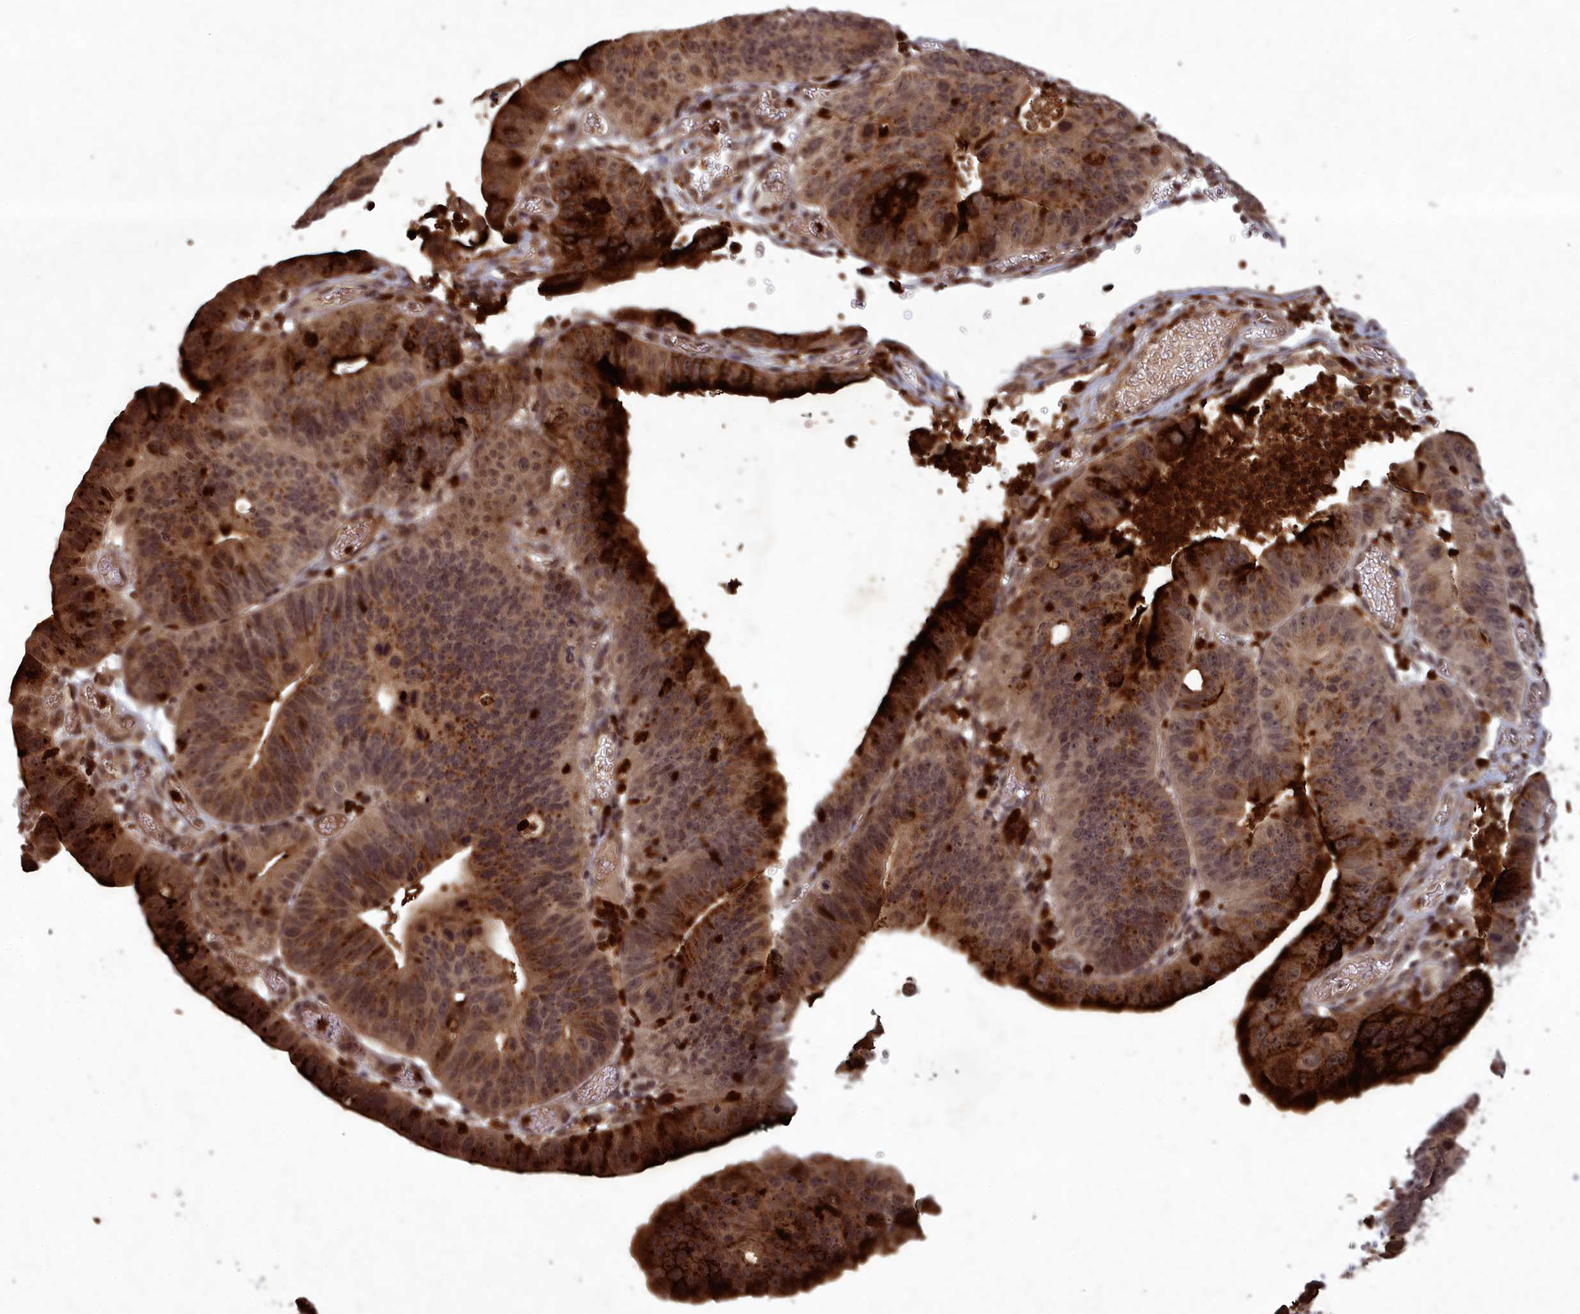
{"staining": {"intensity": "strong", "quantity": ">75%", "location": "cytoplasmic/membranous,nuclear"}, "tissue": "stomach cancer", "cell_type": "Tumor cells", "image_type": "cancer", "snomed": [{"axis": "morphology", "description": "Adenocarcinoma, NOS"}, {"axis": "topography", "description": "Stomach"}], "caption": "Protein expression analysis of stomach cancer (adenocarcinoma) demonstrates strong cytoplasmic/membranous and nuclear staining in about >75% of tumor cells. The staining was performed using DAB (3,3'-diaminobenzidine) to visualize the protein expression in brown, while the nuclei were stained in blue with hematoxylin (Magnification: 20x).", "gene": "SRMS", "patient": {"sex": "male", "age": 59}}